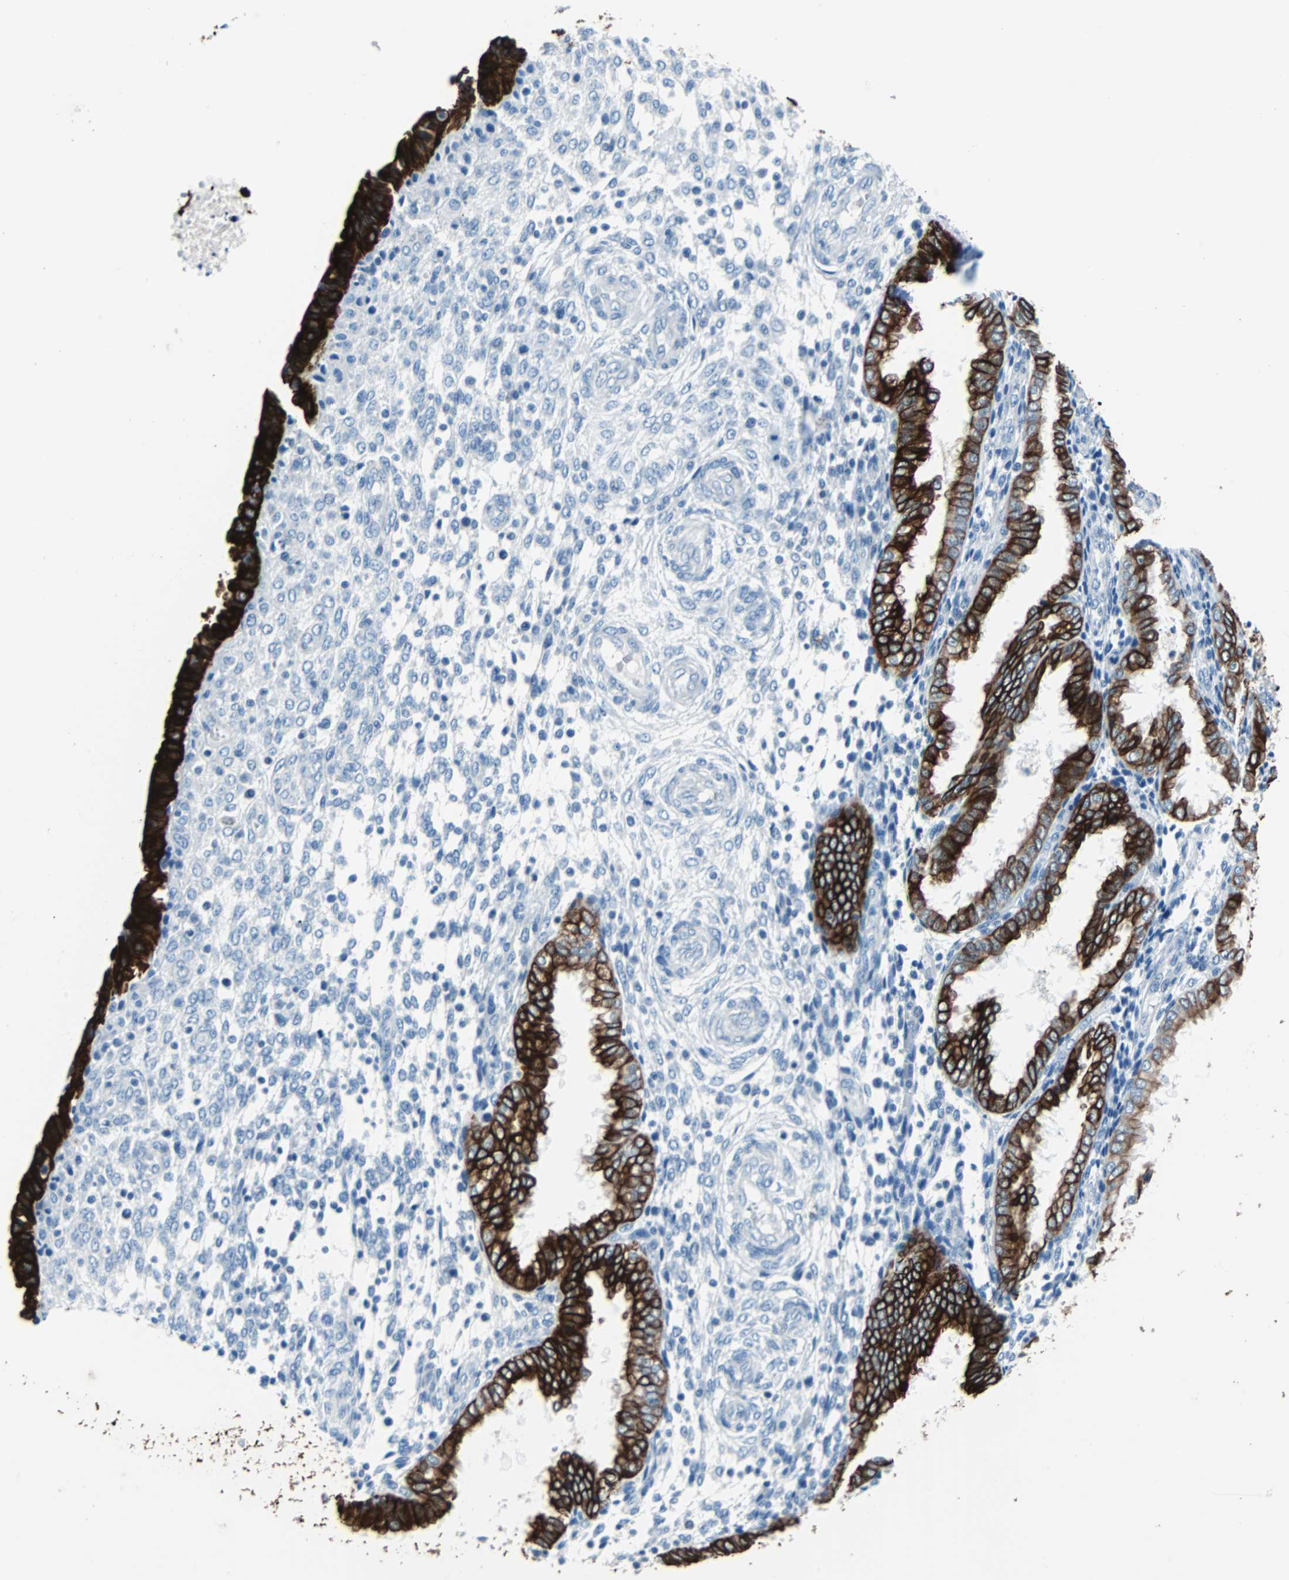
{"staining": {"intensity": "negative", "quantity": "none", "location": "none"}, "tissue": "endometrium", "cell_type": "Cells in endometrial stroma", "image_type": "normal", "snomed": [{"axis": "morphology", "description": "Normal tissue, NOS"}, {"axis": "topography", "description": "Endometrium"}], "caption": "A high-resolution micrograph shows IHC staining of unremarkable endometrium, which demonstrates no significant expression in cells in endometrial stroma.", "gene": "KRT7", "patient": {"sex": "female", "age": 33}}